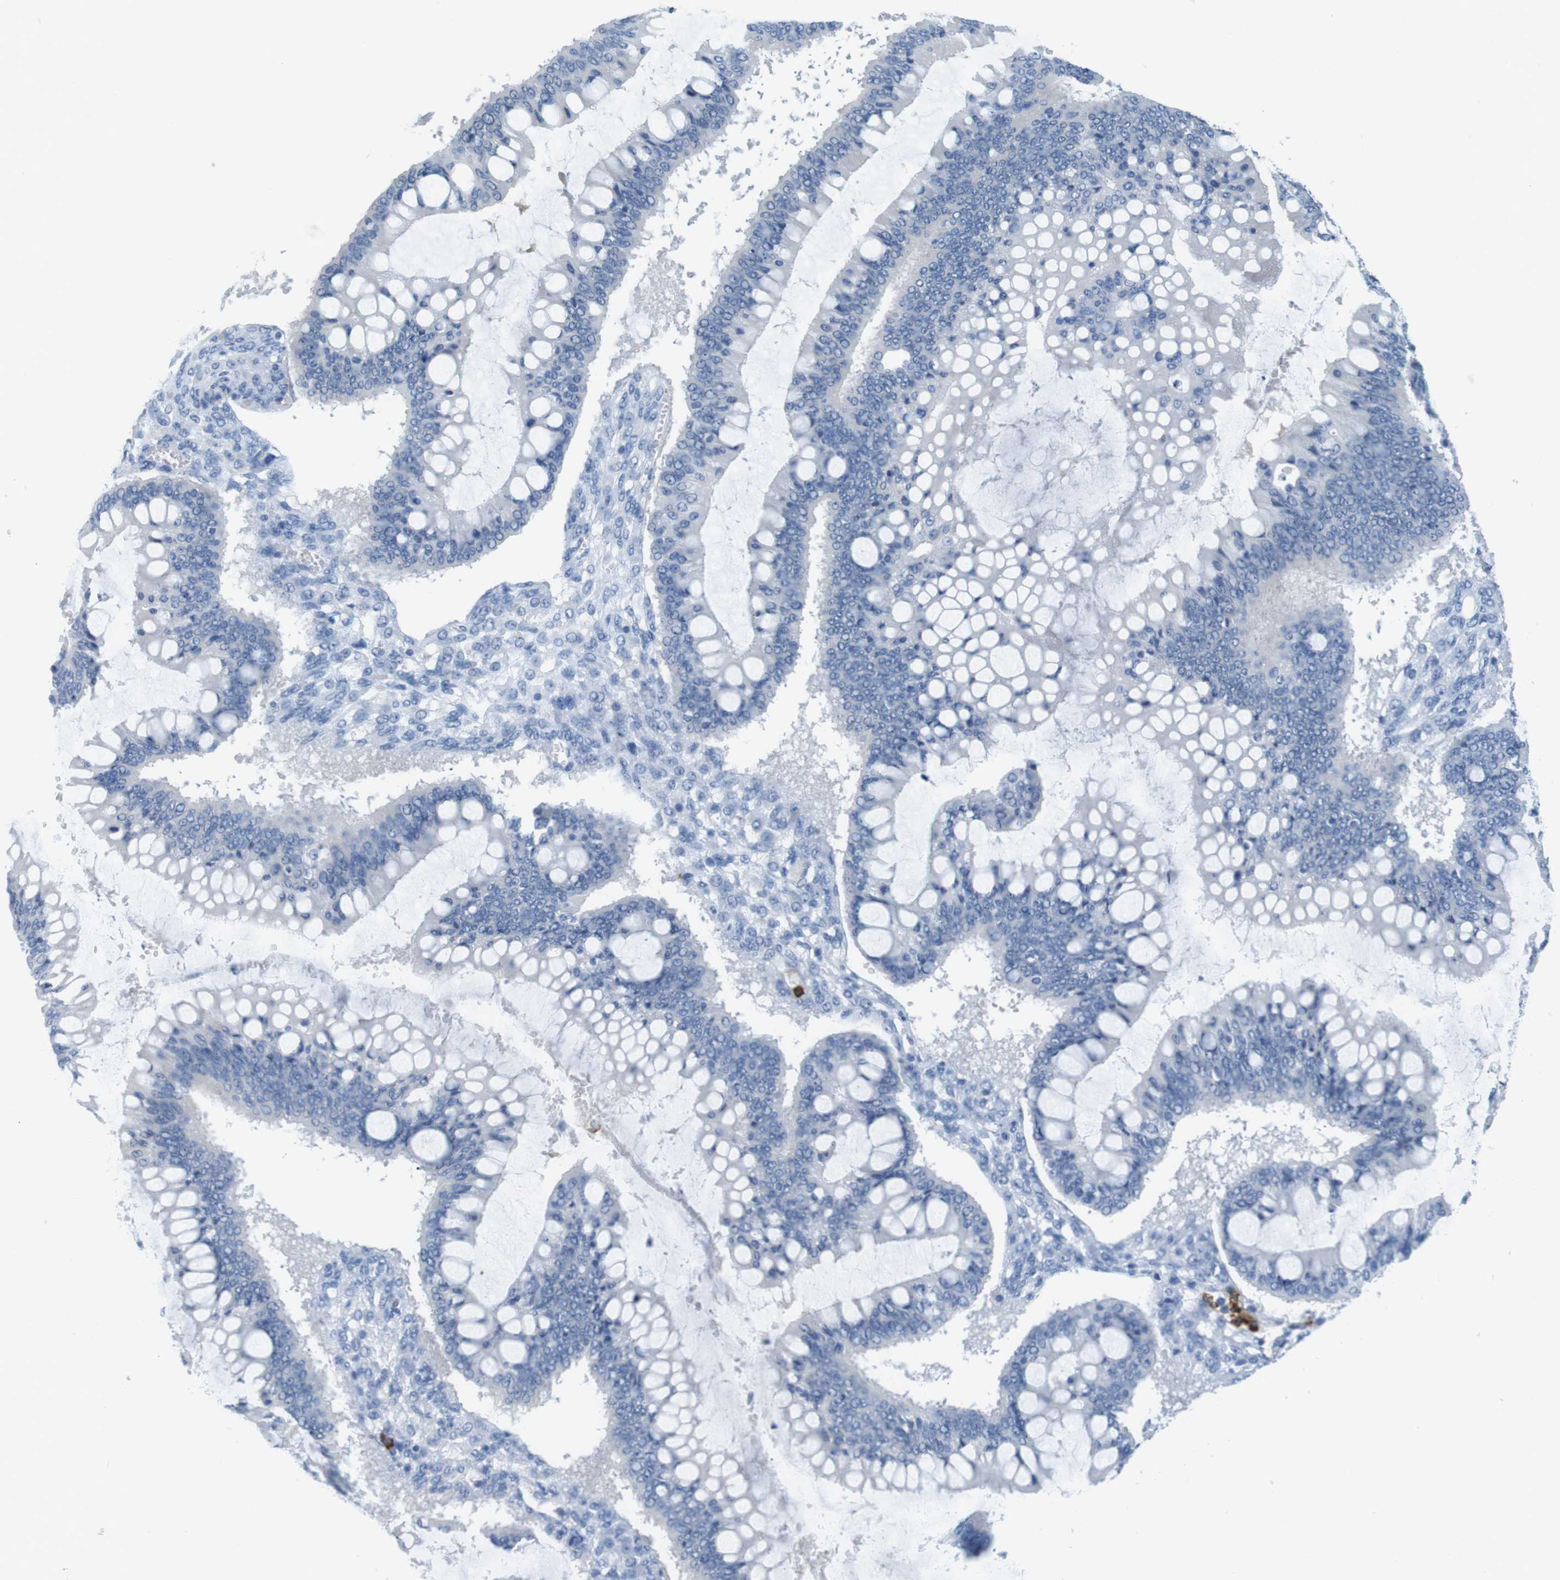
{"staining": {"intensity": "negative", "quantity": "none", "location": "none"}, "tissue": "ovarian cancer", "cell_type": "Tumor cells", "image_type": "cancer", "snomed": [{"axis": "morphology", "description": "Cystadenocarcinoma, mucinous, NOS"}, {"axis": "topography", "description": "Ovary"}], "caption": "Immunohistochemistry (IHC) of mucinous cystadenocarcinoma (ovarian) exhibits no positivity in tumor cells.", "gene": "MCEMP1", "patient": {"sex": "female", "age": 73}}